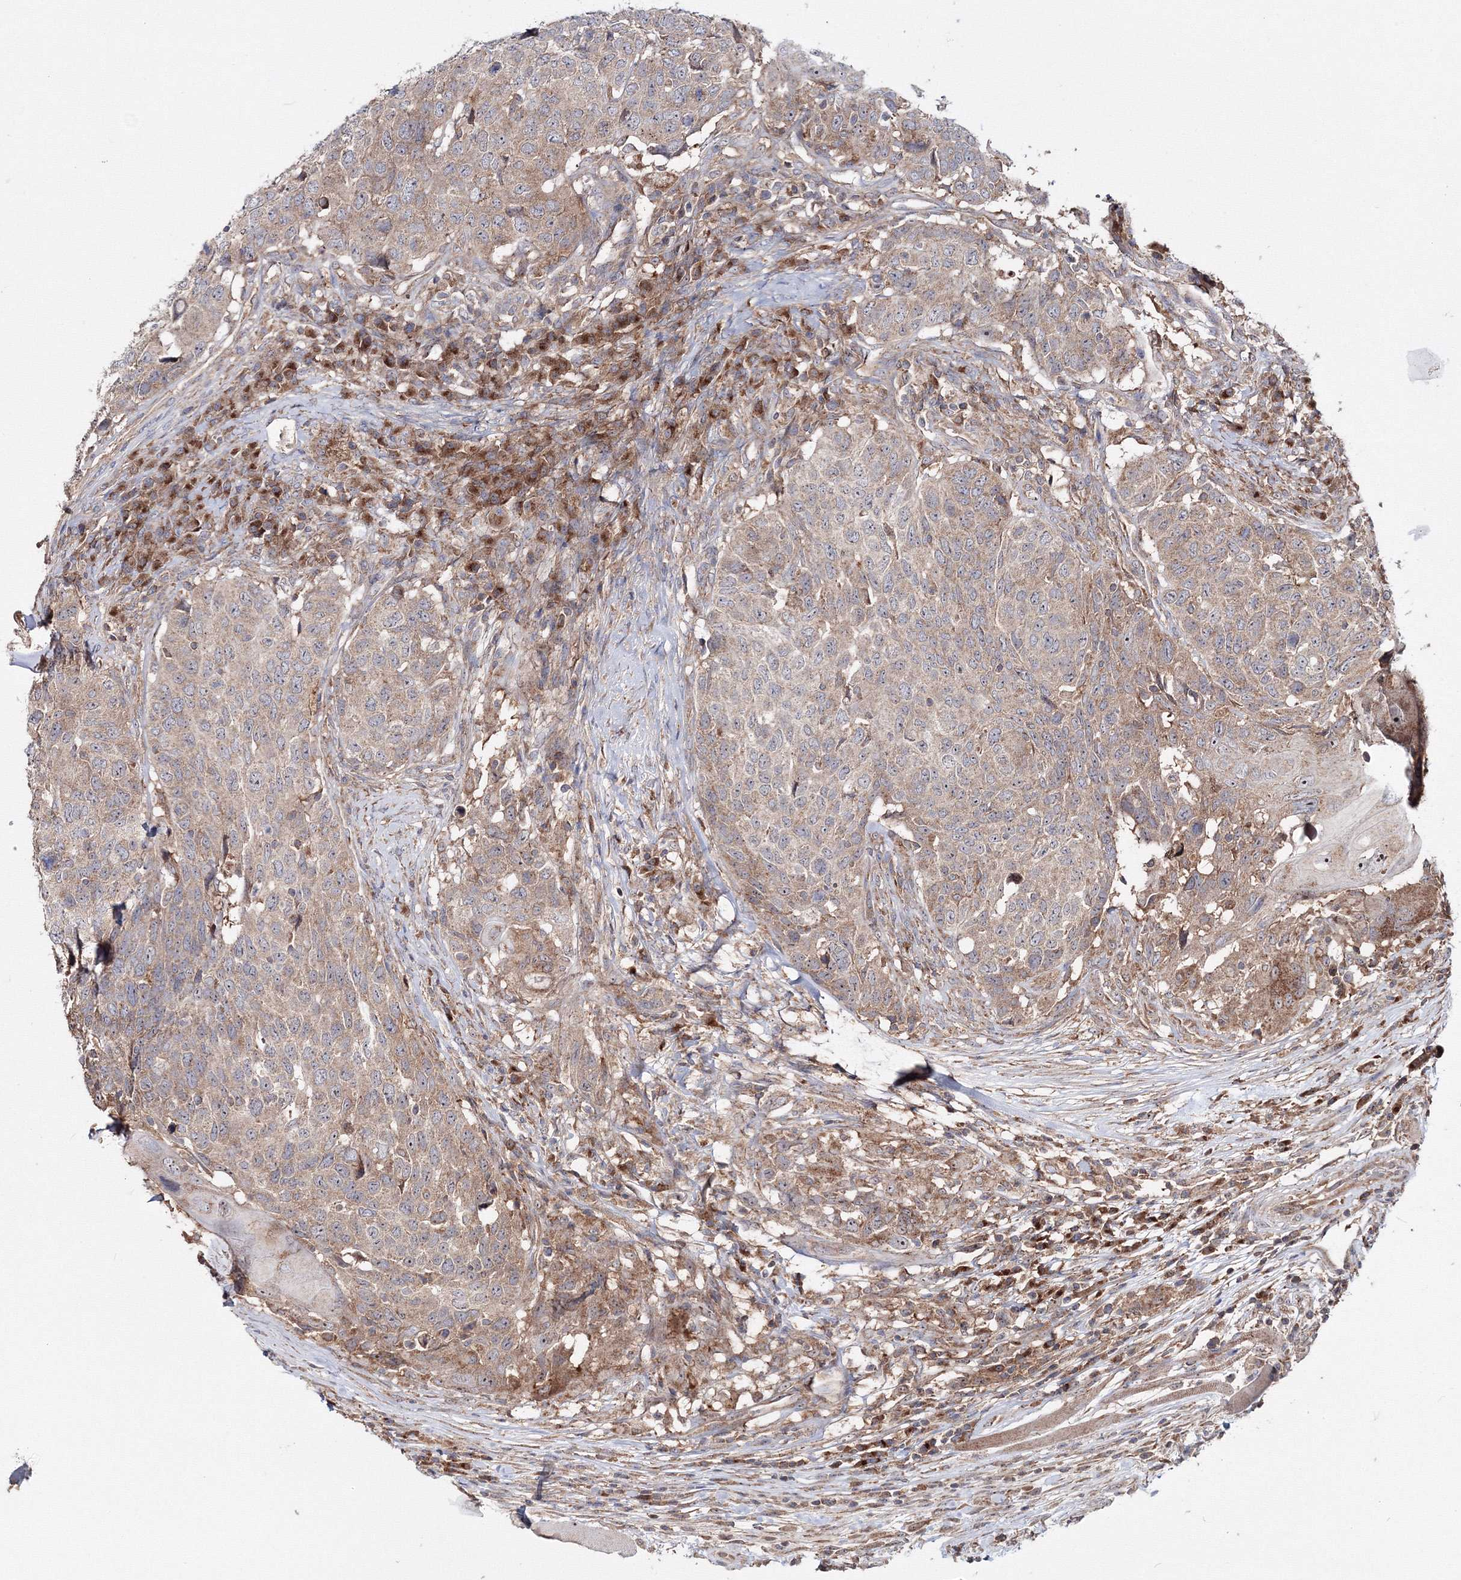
{"staining": {"intensity": "weak", "quantity": ">75%", "location": "cytoplasmic/membranous"}, "tissue": "head and neck cancer", "cell_type": "Tumor cells", "image_type": "cancer", "snomed": [{"axis": "morphology", "description": "Squamous cell carcinoma, NOS"}, {"axis": "topography", "description": "Head-Neck"}], "caption": "Immunohistochemical staining of squamous cell carcinoma (head and neck) reveals low levels of weak cytoplasmic/membranous expression in approximately >75% of tumor cells. Nuclei are stained in blue.", "gene": "PEX13", "patient": {"sex": "male", "age": 66}}